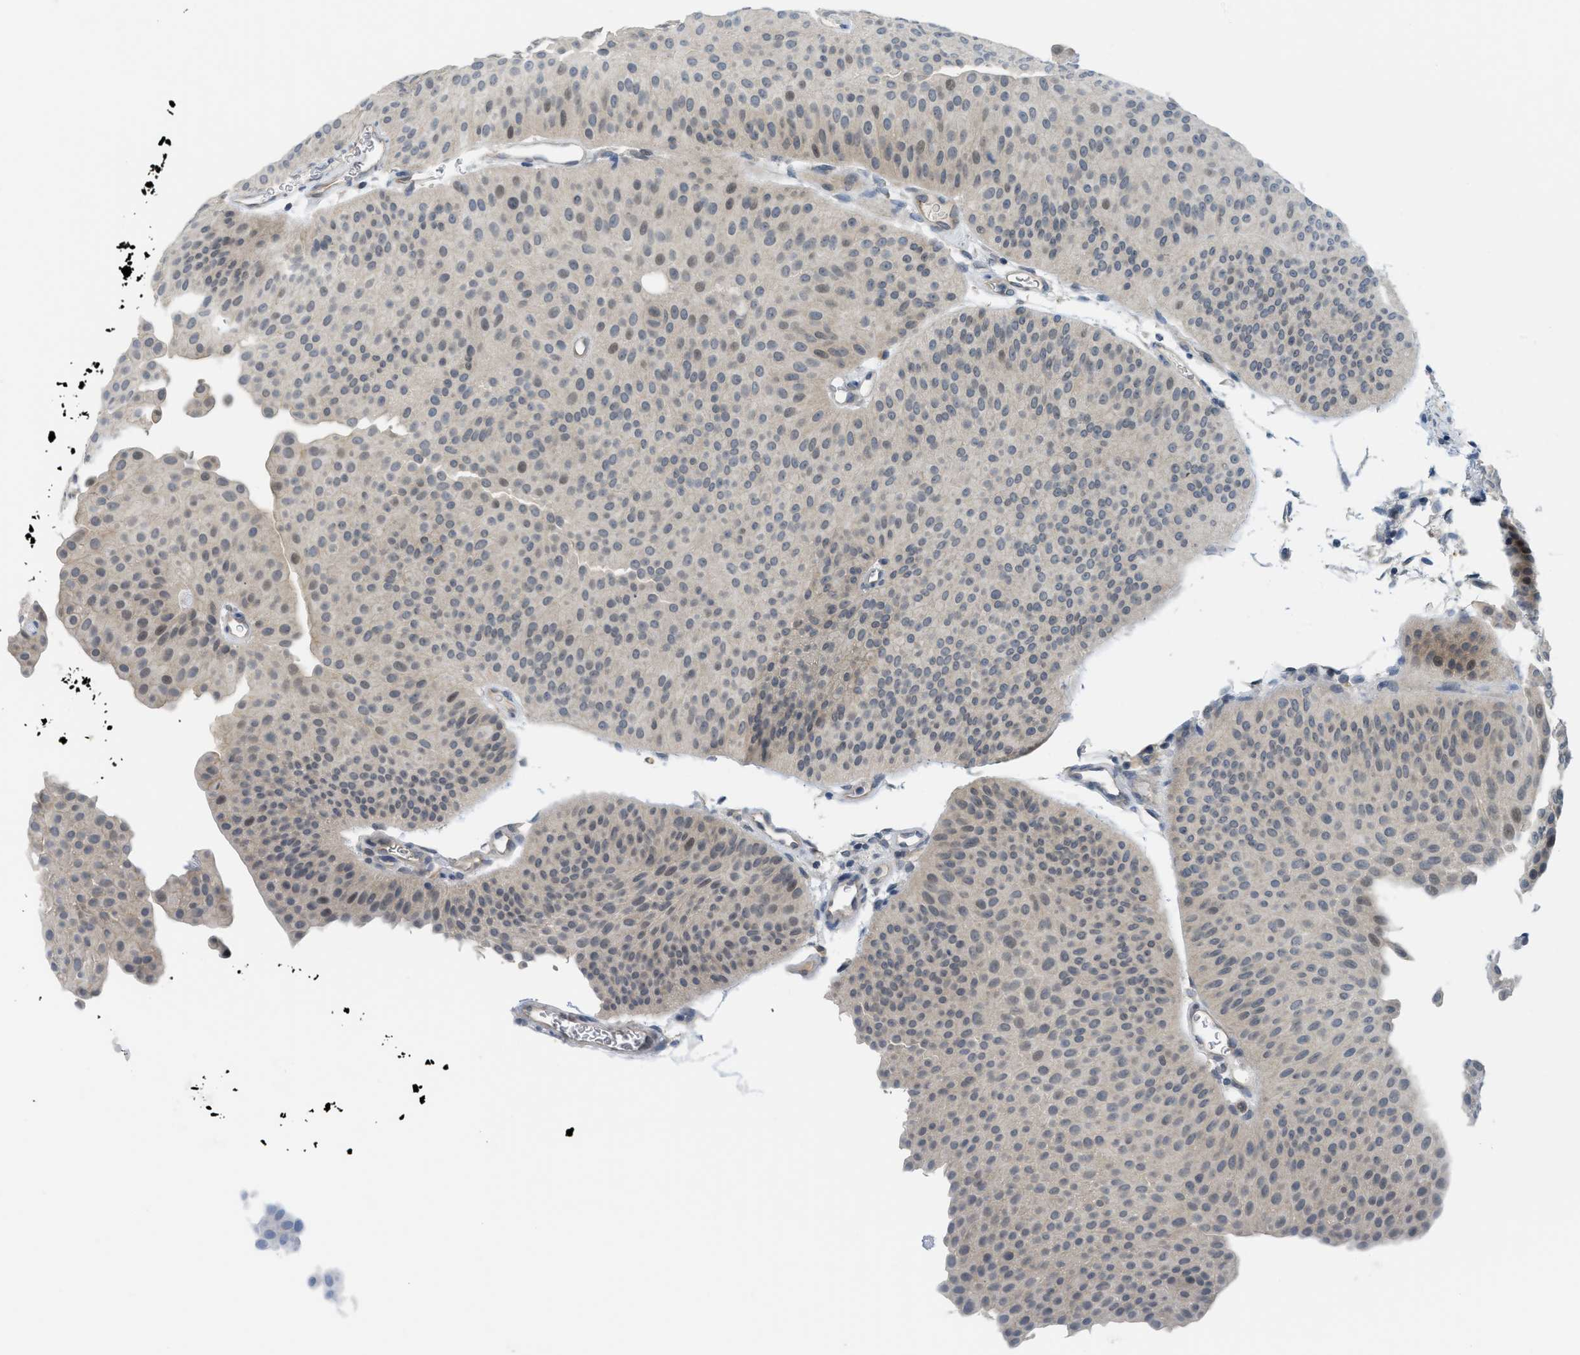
{"staining": {"intensity": "weak", "quantity": "<25%", "location": "cytoplasmic/membranous"}, "tissue": "urothelial cancer", "cell_type": "Tumor cells", "image_type": "cancer", "snomed": [{"axis": "morphology", "description": "Urothelial carcinoma, Low grade"}, {"axis": "topography", "description": "Urinary bladder"}], "caption": "An immunohistochemistry histopathology image of low-grade urothelial carcinoma is shown. There is no staining in tumor cells of low-grade urothelial carcinoma. (DAB (3,3'-diaminobenzidine) immunohistochemistry (IHC), high magnification).", "gene": "TNFAIP1", "patient": {"sex": "female", "age": 60}}